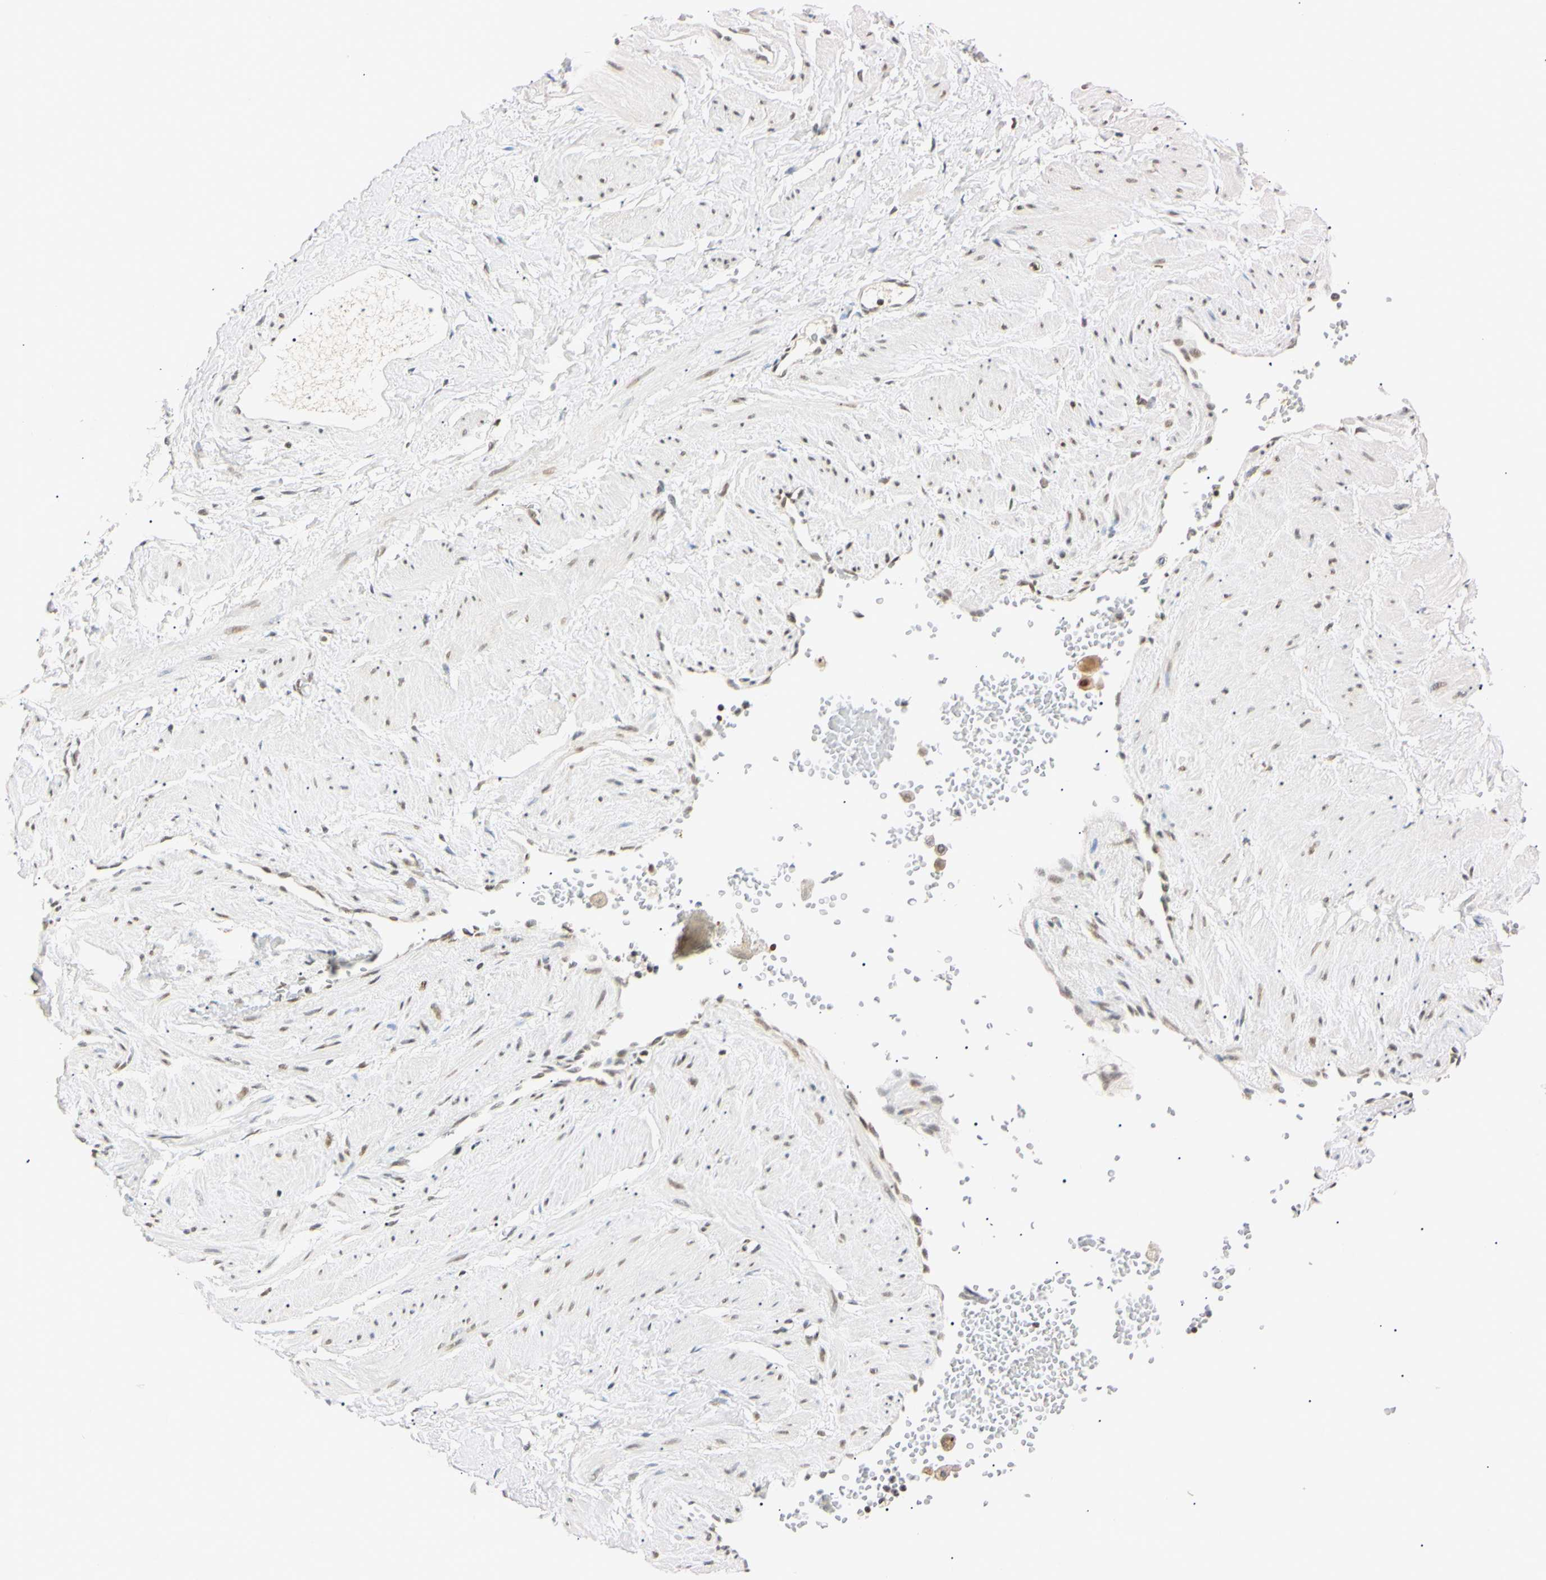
{"staining": {"intensity": "weak", "quantity": "<25%", "location": "nuclear"}, "tissue": "adipose tissue", "cell_type": "Adipocytes", "image_type": "normal", "snomed": [{"axis": "morphology", "description": "Normal tissue, NOS"}, {"axis": "topography", "description": "Soft tissue"}, {"axis": "topography", "description": "Vascular tissue"}], "caption": "High magnification brightfield microscopy of unremarkable adipose tissue stained with DAB (3,3'-diaminobenzidine) (brown) and counterstained with hematoxylin (blue): adipocytes show no significant expression. Brightfield microscopy of immunohistochemistry stained with DAB (3,3'-diaminobenzidine) (brown) and hematoxylin (blue), captured at high magnification.", "gene": "SMARCA5", "patient": {"sex": "female", "age": 35}}